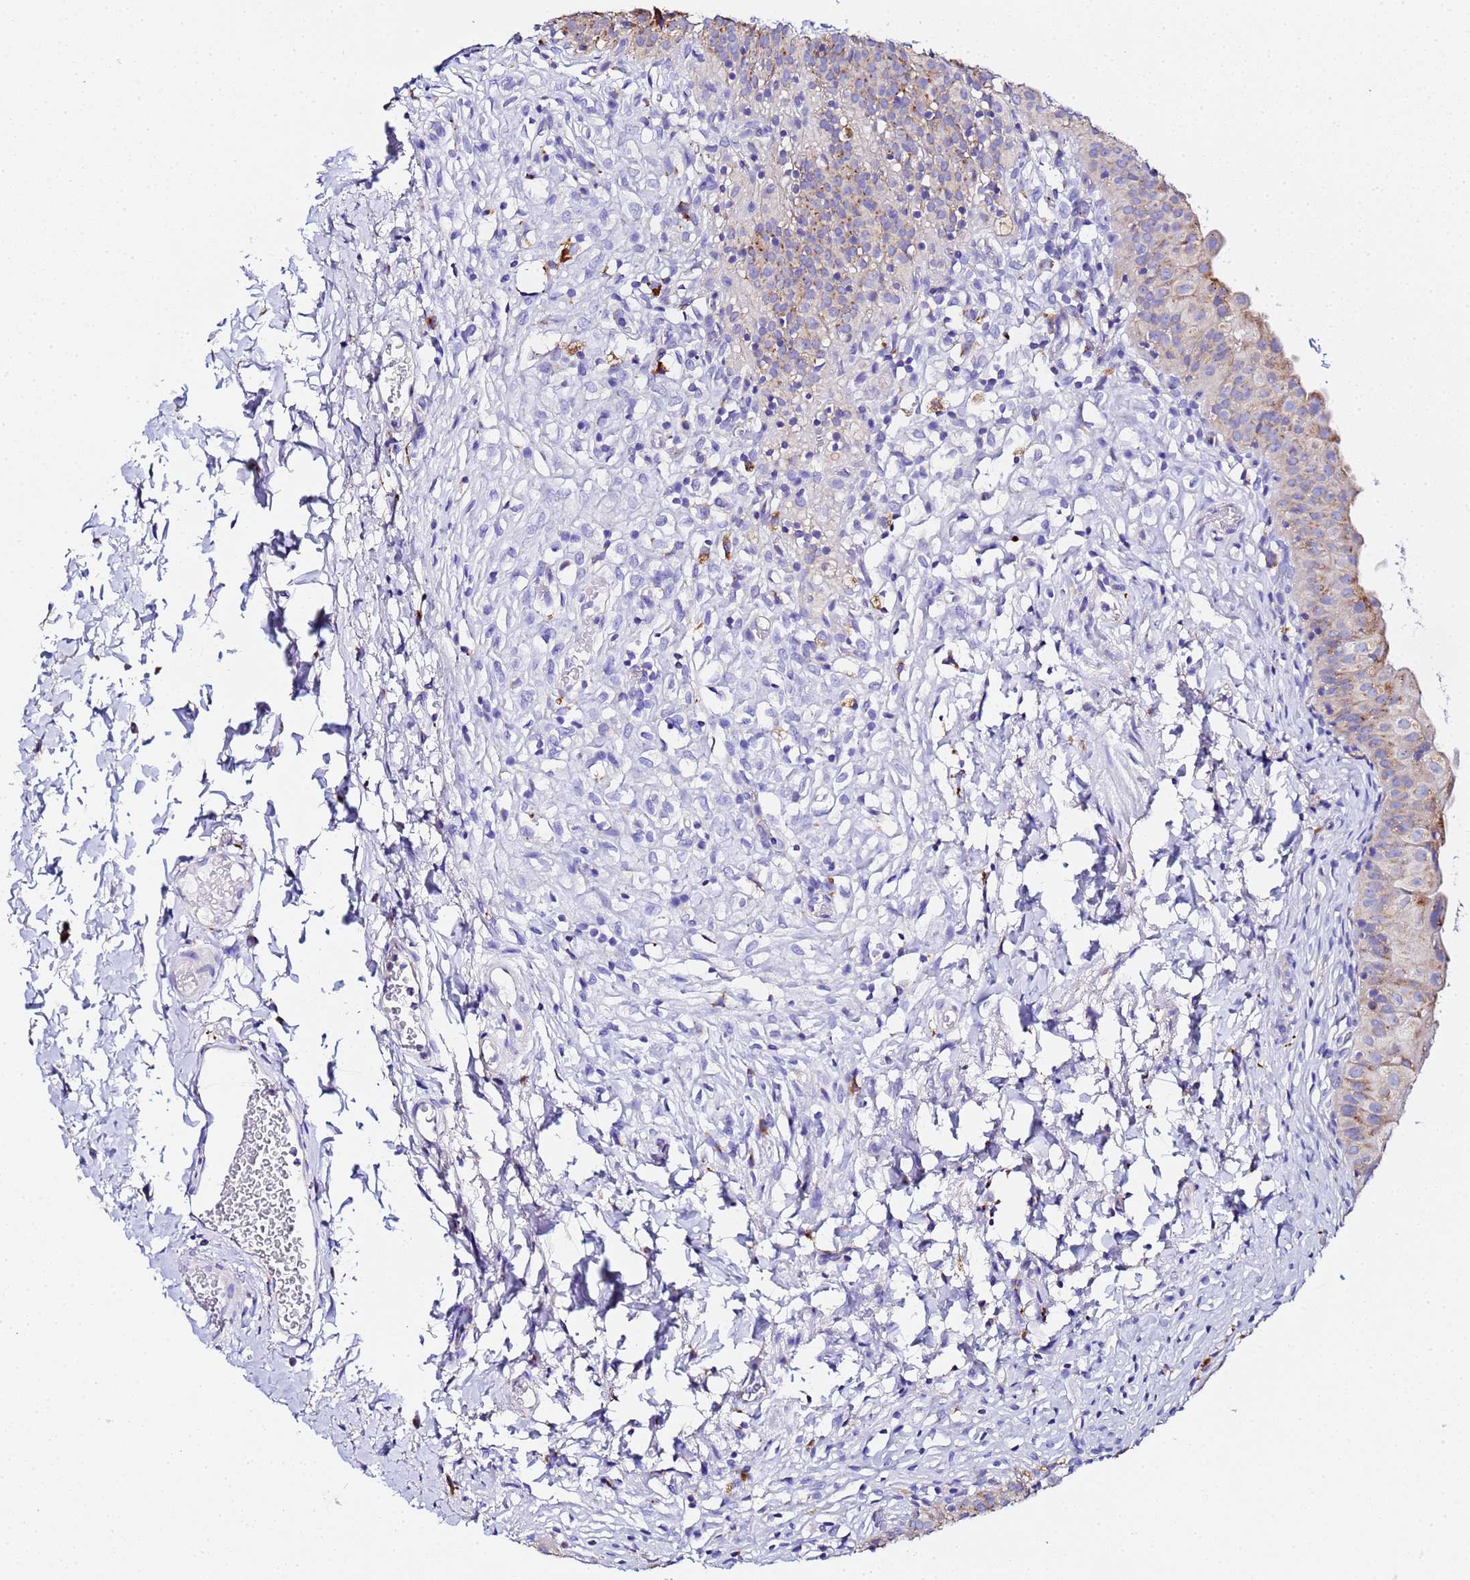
{"staining": {"intensity": "moderate", "quantity": "25%-75%", "location": "cytoplasmic/membranous"}, "tissue": "urinary bladder", "cell_type": "Urothelial cells", "image_type": "normal", "snomed": [{"axis": "morphology", "description": "Normal tissue, NOS"}, {"axis": "topography", "description": "Urinary bladder"}], "caption": "Urothelial cells display medium levels of moderate cytoplasmic/membranous positivity in about 25%-75% of cells in normal human urinary bladder. The staining was performed using DAB to visualize the protein expression in brown, while the nuclei were stained in blue with hematoxylin (Magnification: 20x).", "gene": "VTI1B", "patient": {"sex": "male", "age": 55}}